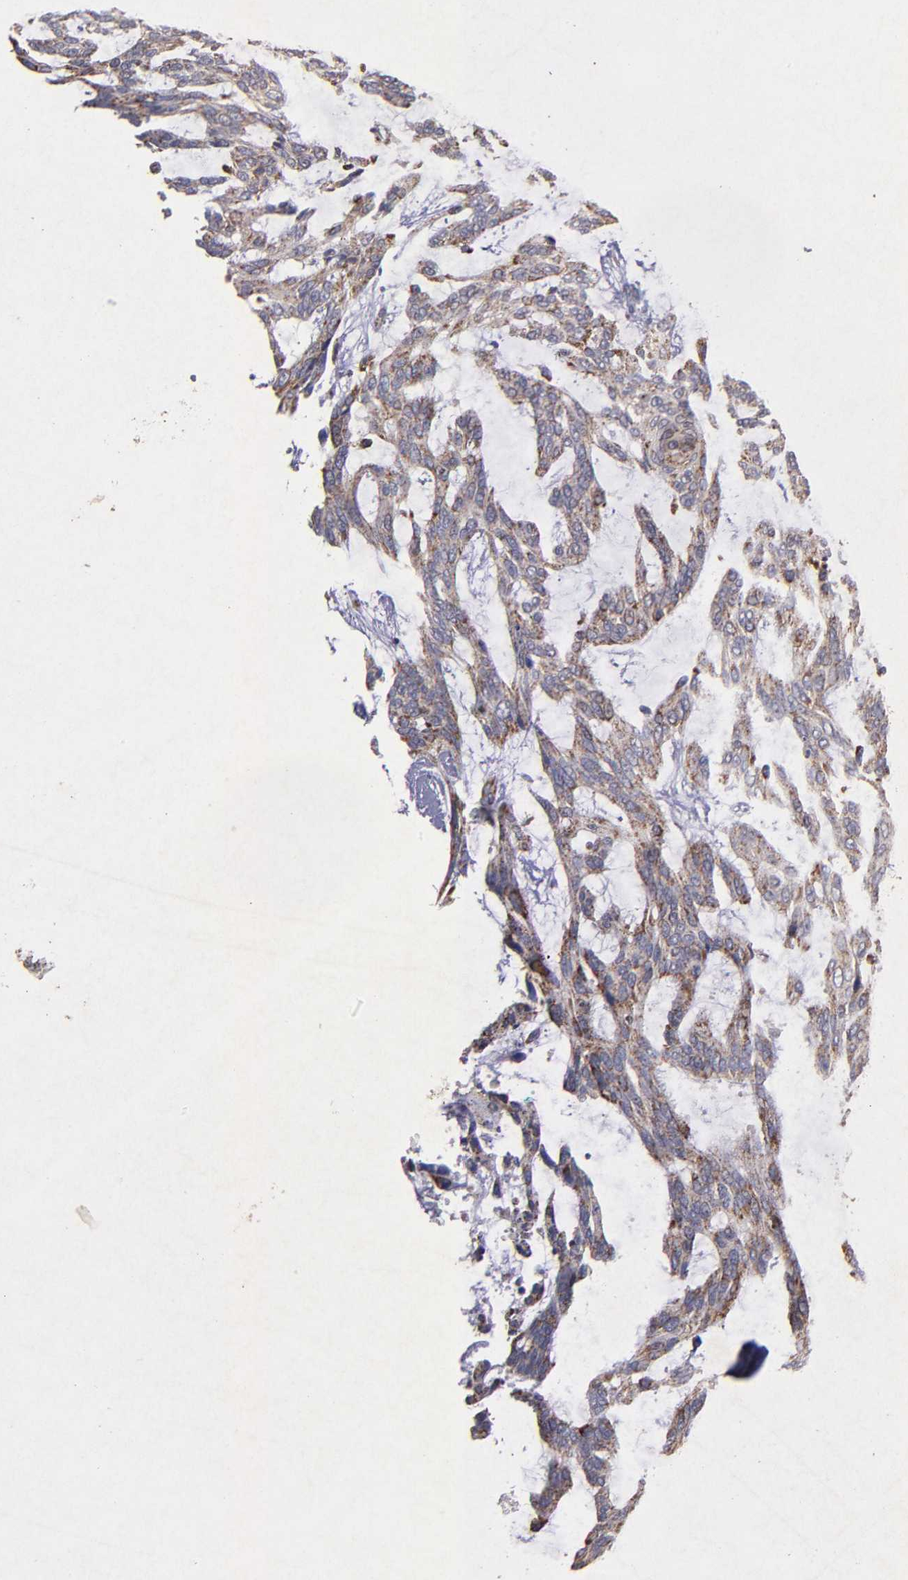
{"staining": {"intensity": "weak", "quantity": ">75%", "location": "cytoplasmic/membranous"}, "tissue": "skin cancer", "cell_type": "Tumor cells", "image_type": "cancer", "snomed": [{"axis": "morphology", "description": "Normal tissue, NOS"}, {"axis": "morphology", "description": "Basal cell carcinoma"}, {"axis": "topography", "description": "Skin"}], "caption": "Human skin cancer (basal cell carcinoma) stained with a brown dye exhibits weak cytoplasmic/membranous positive staining in approximately >75% of tumor cells.", "gene": "TIMM9", "patient": {"sex": "female", "age": 71}}